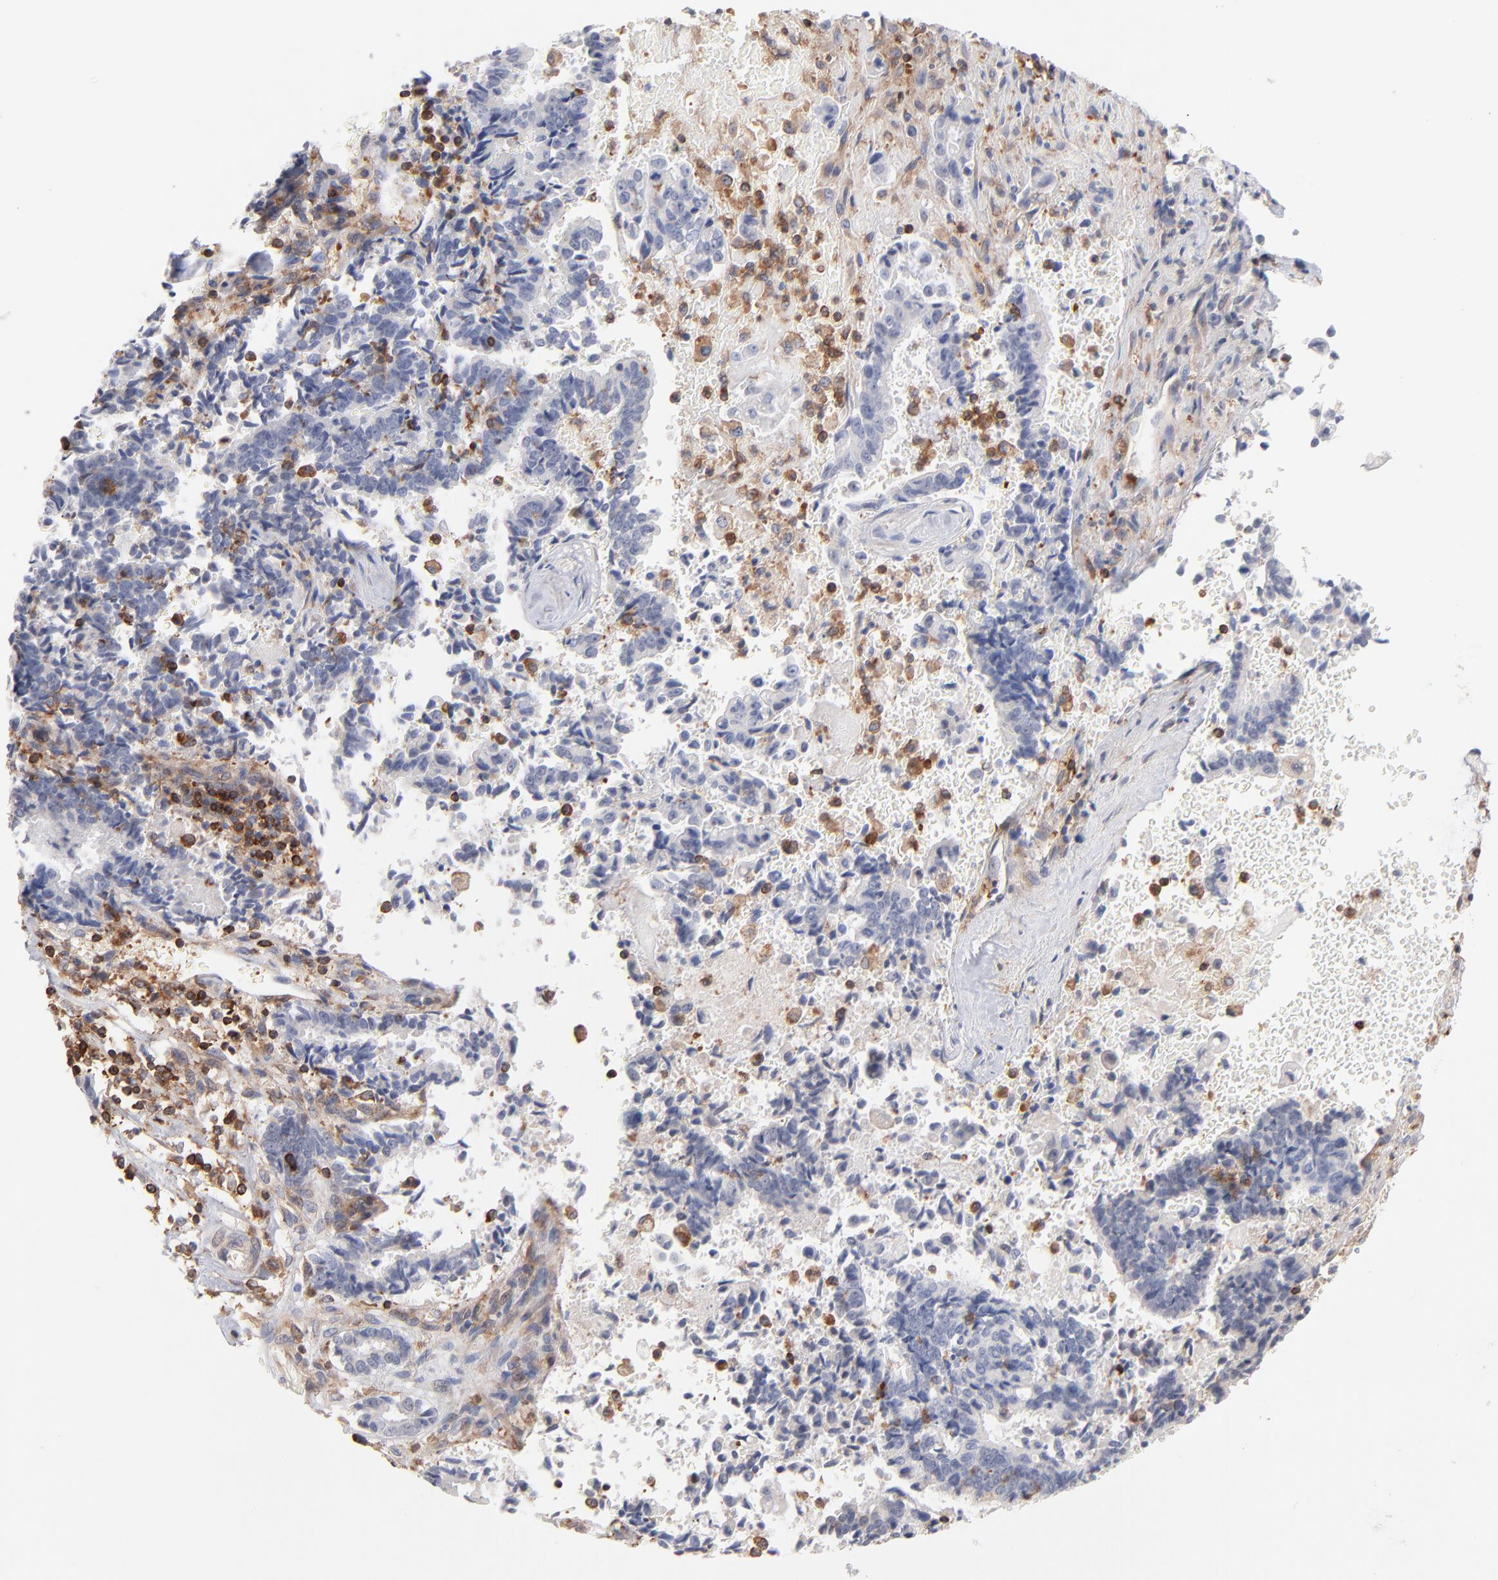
{"staining": {"intensity": "negative", "quantity": "none", "location": "none"}, "tissue": "liver cancer", "cell_type": "Tumor cells", "image_type": "cancer", "snomed": [{"axis": "morphology", "description": "Cholangiocarcinoma"}, {"axis": "topography", "description": "Liver"}], "caption": "Tumor cells show no significant protein positivity in liver cancer. (Brightfield microscopy of DAB immunohistochemistry at high magnification).", "gene": "WIPF1", "patient": {"sex": "male", "age": 57}}